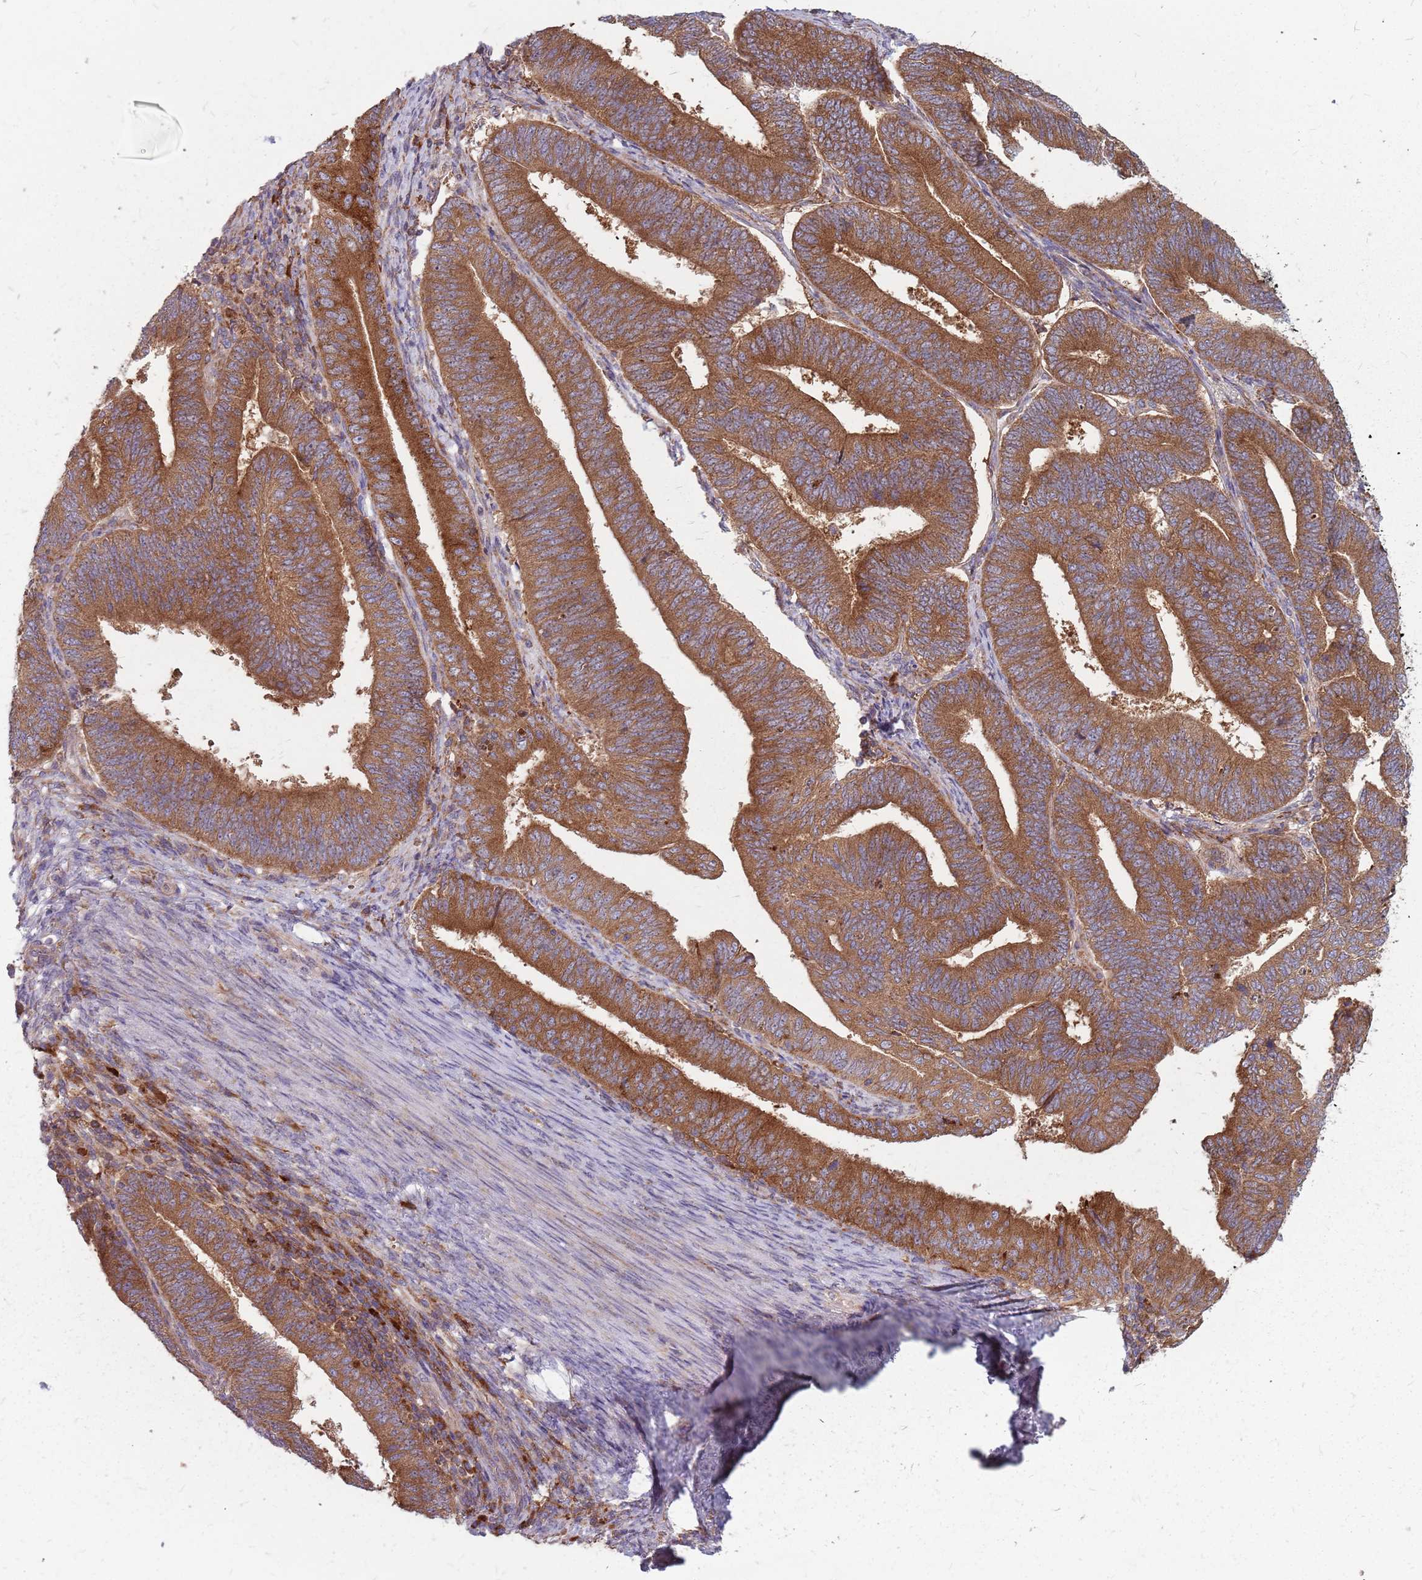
{"staining": {"intensity": "moderate", "quantity": ">75%", "location": "cytoplasmic/membranous"}, "tissue": "endometrial cancer", "cell_type": "Tumor cells", "image_type": "cancer", "snomed": [{"axis": "morphology", "description": "Adenocarcinoma, NOS"}, {"axis": "topography", "description": "Endometrium"}], "caption": "Immunohistochemistry (IHC) (DAB (3,3'-diaminobenzidine)) staining of endometrial cancer (adenocarcinoma) reveals moderate cytoplasmic/membranous protein expression in about >75% of tumor cells. (DAB IHC, brown staining for protein, blue staining for nuclei).", "gene": "NME4", "patient": {"sex": "female", "age": 70}}